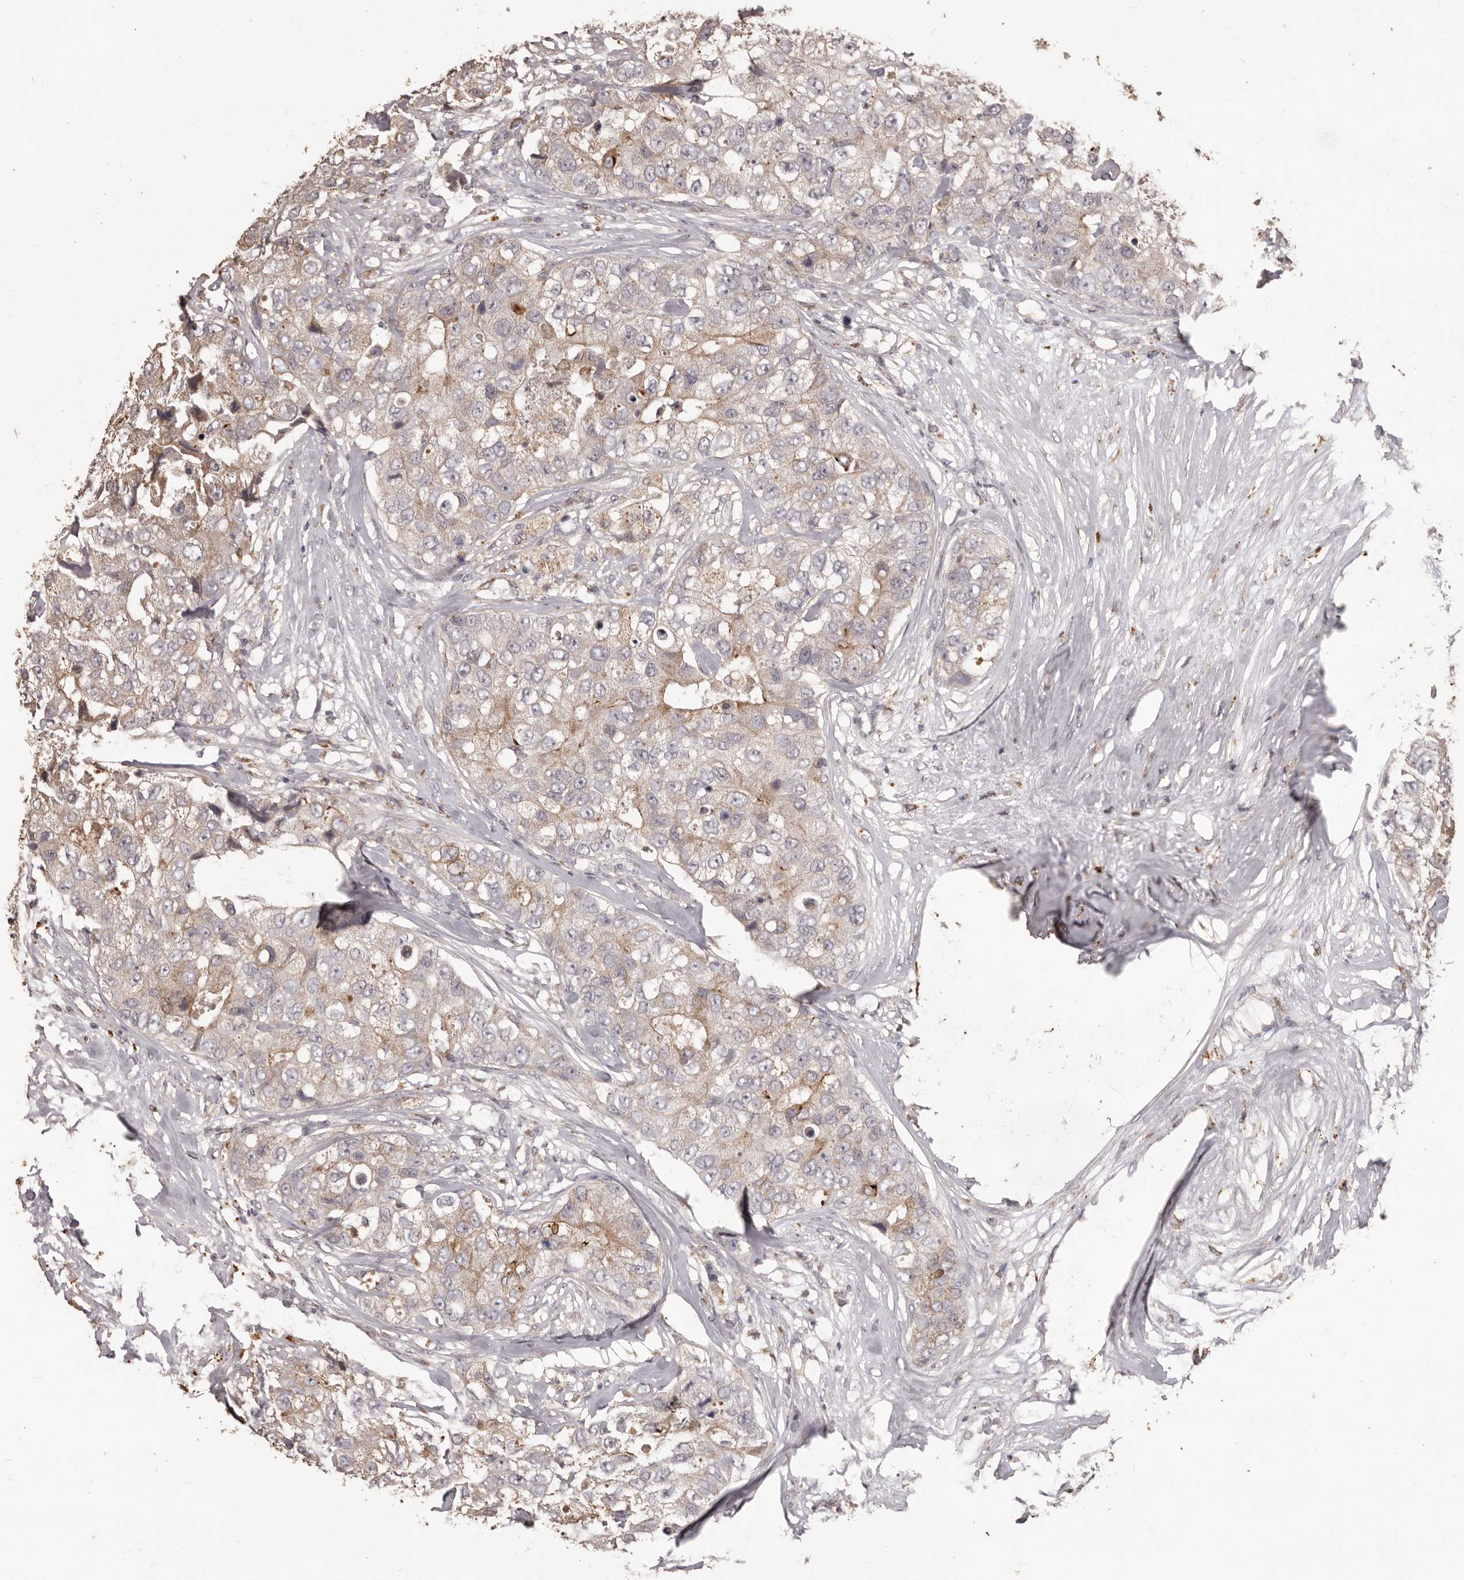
{"staining": {"intensity": "weak", "quantity": "25%-75%", "location": "cytoplasmic/membranous"}, "tissue": "breast cancer", "cell_type": "Tumor cells", "image_type": "cancer", "snomed": [{"axis": "morphology", "description": "Duct carcinoma"}, {"axis": "topography", "description": "Breast"}], "caption": "Breast invasive ductal carcinoma stained with a protein marker shows weak staining in tumor cells.", "gene": "PRSS27", "patient": {"sex": "female", "age": 62}}